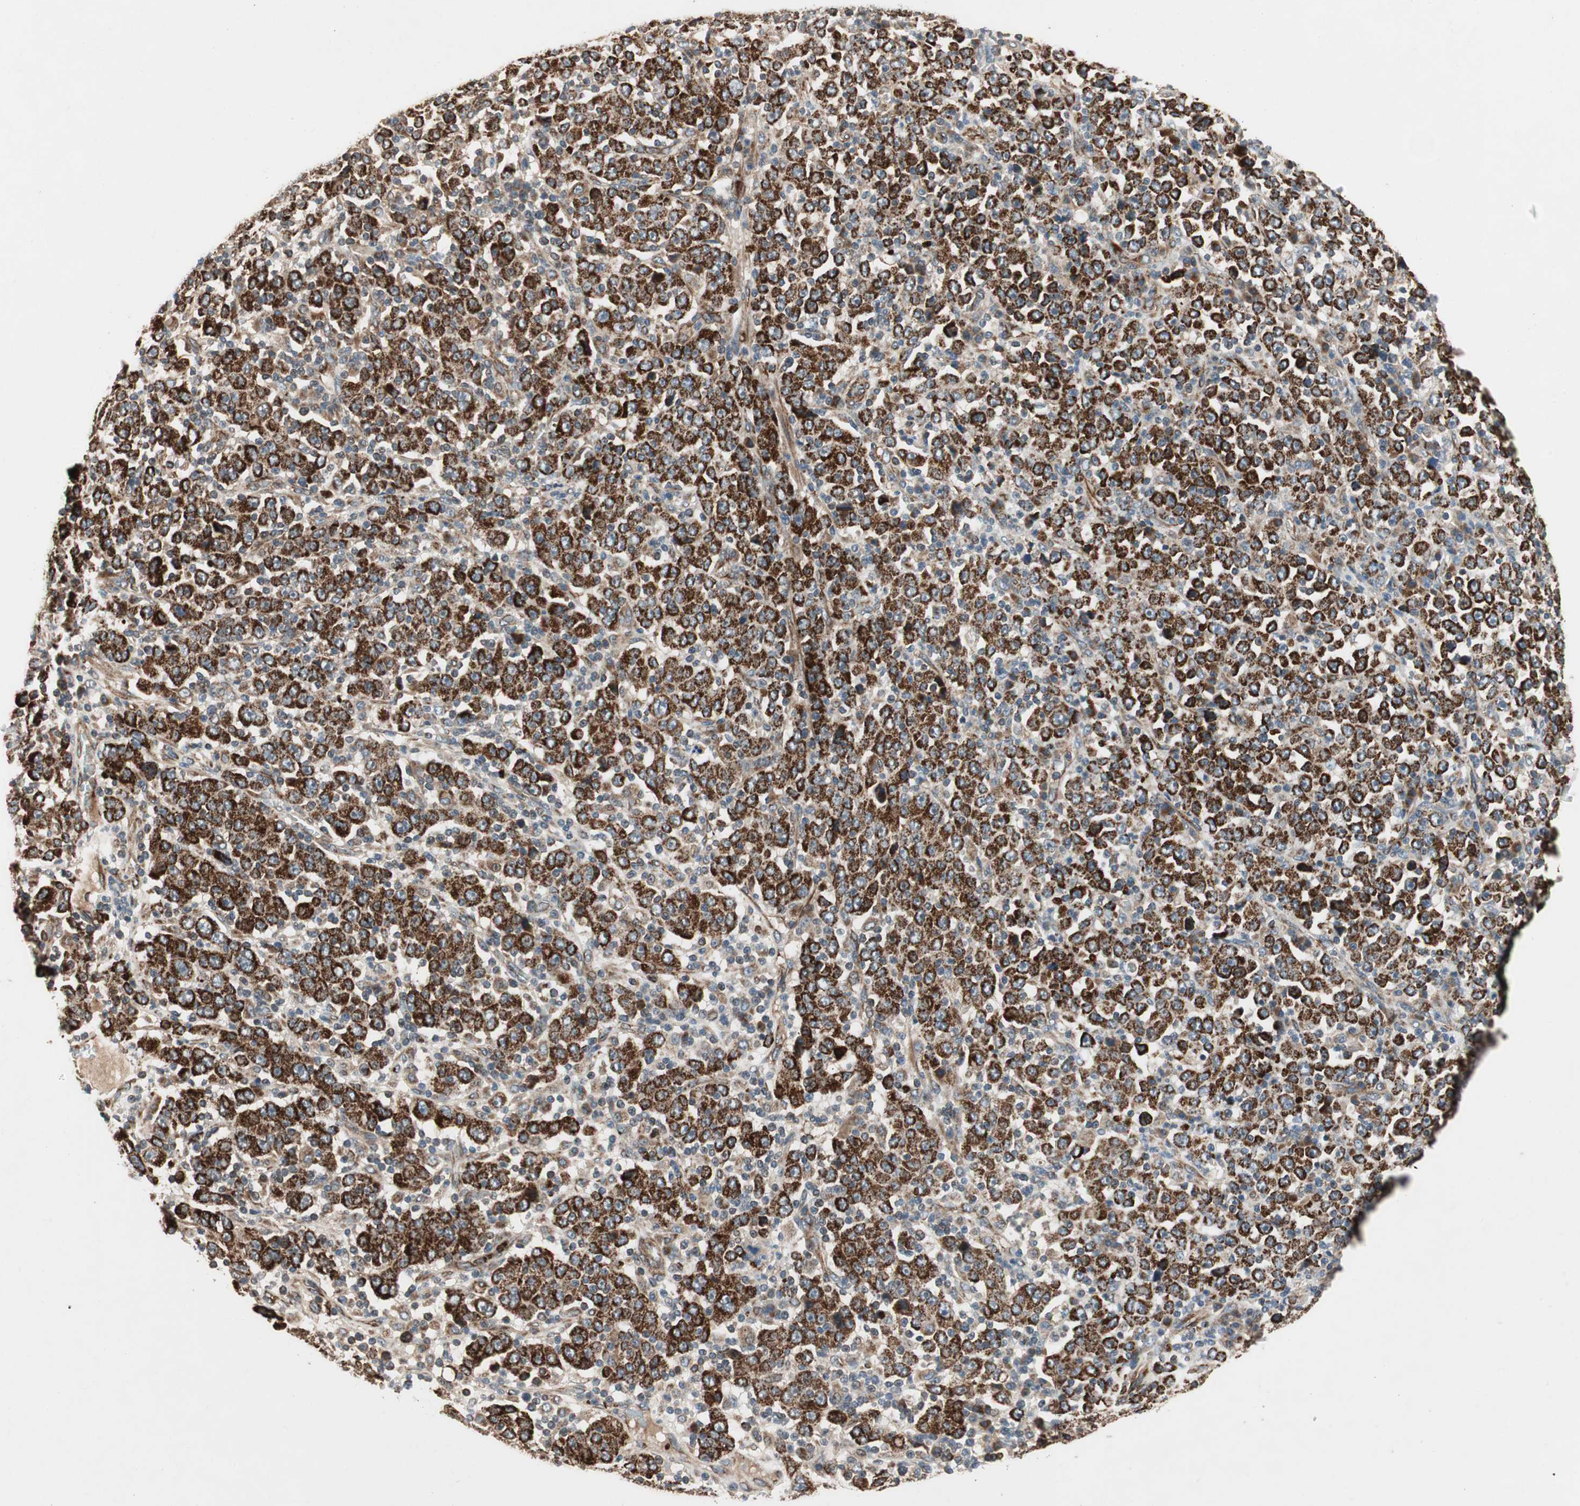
{"staining": {"intensity": "strong", "quantity": ">75%", "location": "cytoplasmic/membranous"}, "tissue": "stomach cancer", "cell_type": "Tumor cells", "image_type": "cancer", "snomed": [{"axis": "morphology", "description": "Normal tissue, NOS"}, {"axis": "morphology", "description": "Adenocarcinoma, NOS"}, {"axis": "topography", "description": "Stomach, upper"}, {"axis": "topography", "description": "Stomach"}], "caption": "This histopathology image demonstrates immunohistochemistry (IHC) staining of stomach cancer, with high strong cytoplasmic/membranous positivity in approximately >75% of tumor cells.", "gene": "AKAP1", "patient": {"sex": "male", "age": 59}}